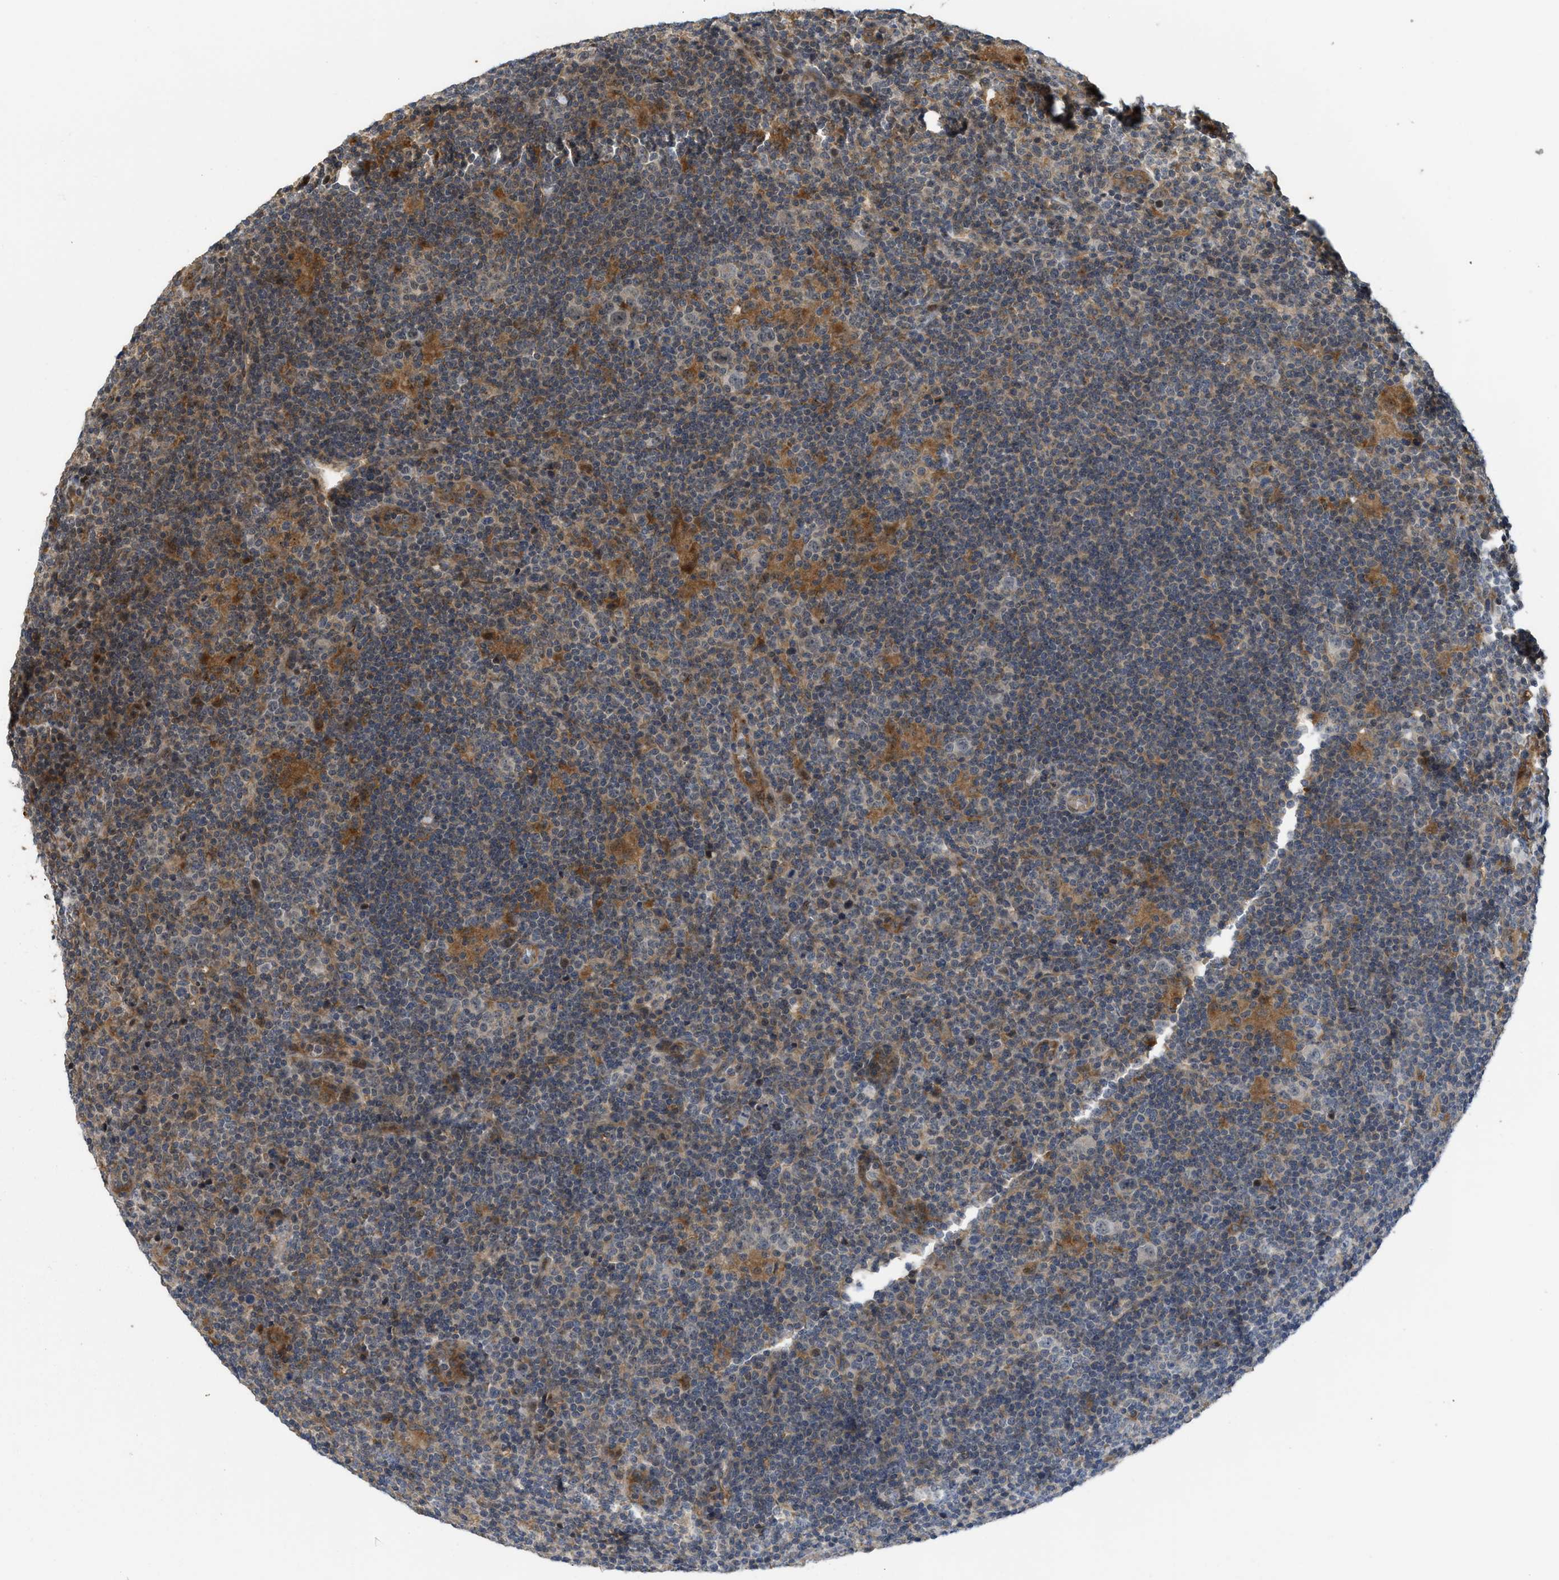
{"staining": {"intensity": "weak", "quantity": "<25%", "location": "nuclear"}, "tissue": "lymphoma", "cell_type": "Tumor cells", "image_type": "cancer", "snomed": [{"axis": "morphology", "description": "Hodgkin's disease, NOS"}, {"axis": "topography", "description": "Lymph node"}], "caption": "The immunohistochemistry (IHC) photomicrograph has no significant staining in tumor cells of Hodgkin's disease tissue.", "gene": "DNAJC28", "patient": {"sex": "female", "age": 57}}